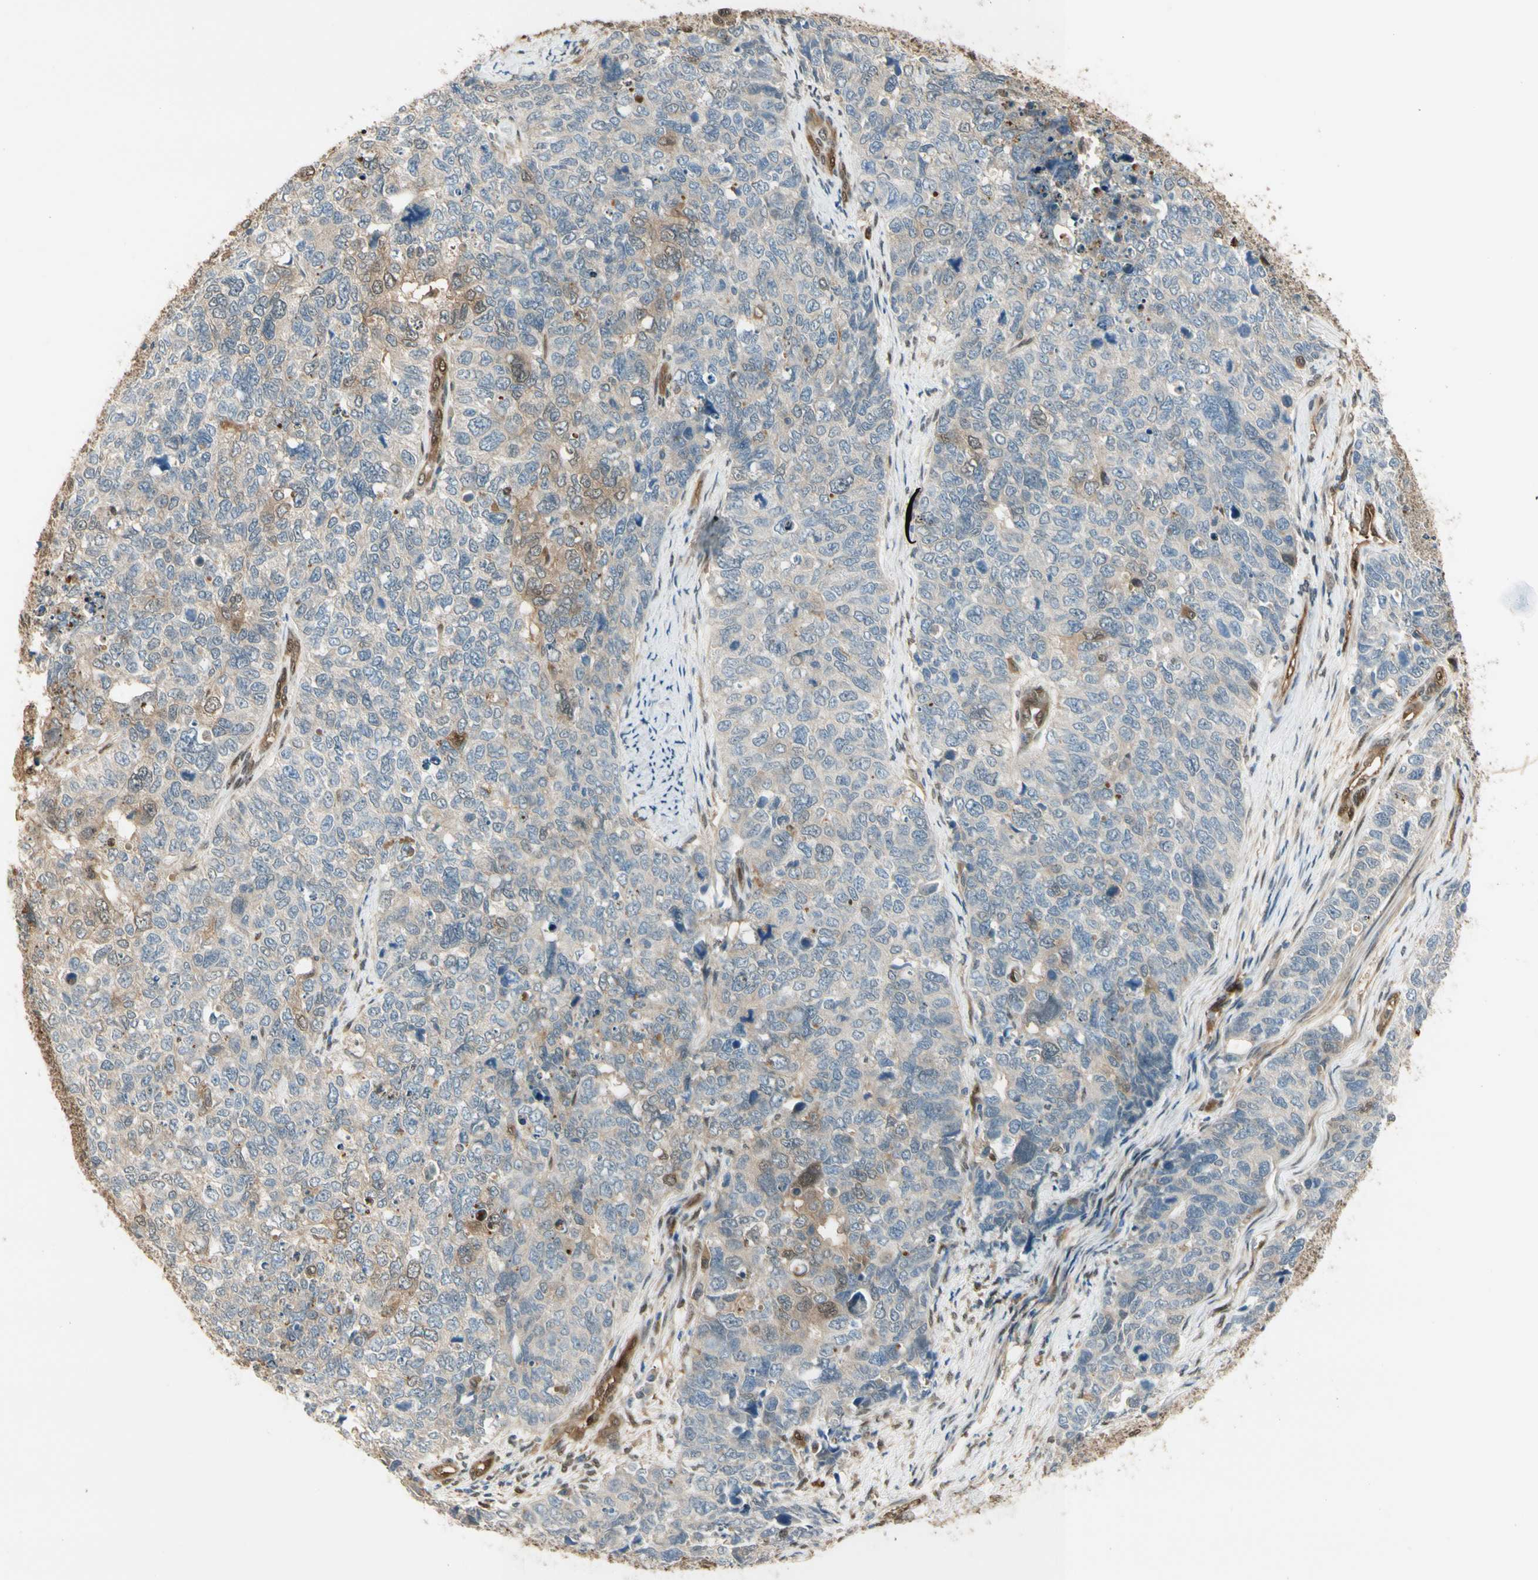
{"staining": {"intensity": "weak", "quantity": "25%-75%", "location": "cytoplasmic/membranous"}, "tissue": "cervical cancer", "cell_type": "Tumor cells", "image_type": "cancer", "snomed": [{"axis": "morphology", "description": "Squamous cell carcinoma, NOS"}, {"axis": "topography", "description": "Cervix"}], "caption": "Squamous cell carcinoma (cervical) stained with a protein marker exhibits weak staining in tumor cells.", "gene": "SERPINB6", "patient": {"sex": "female", "age": 63}}